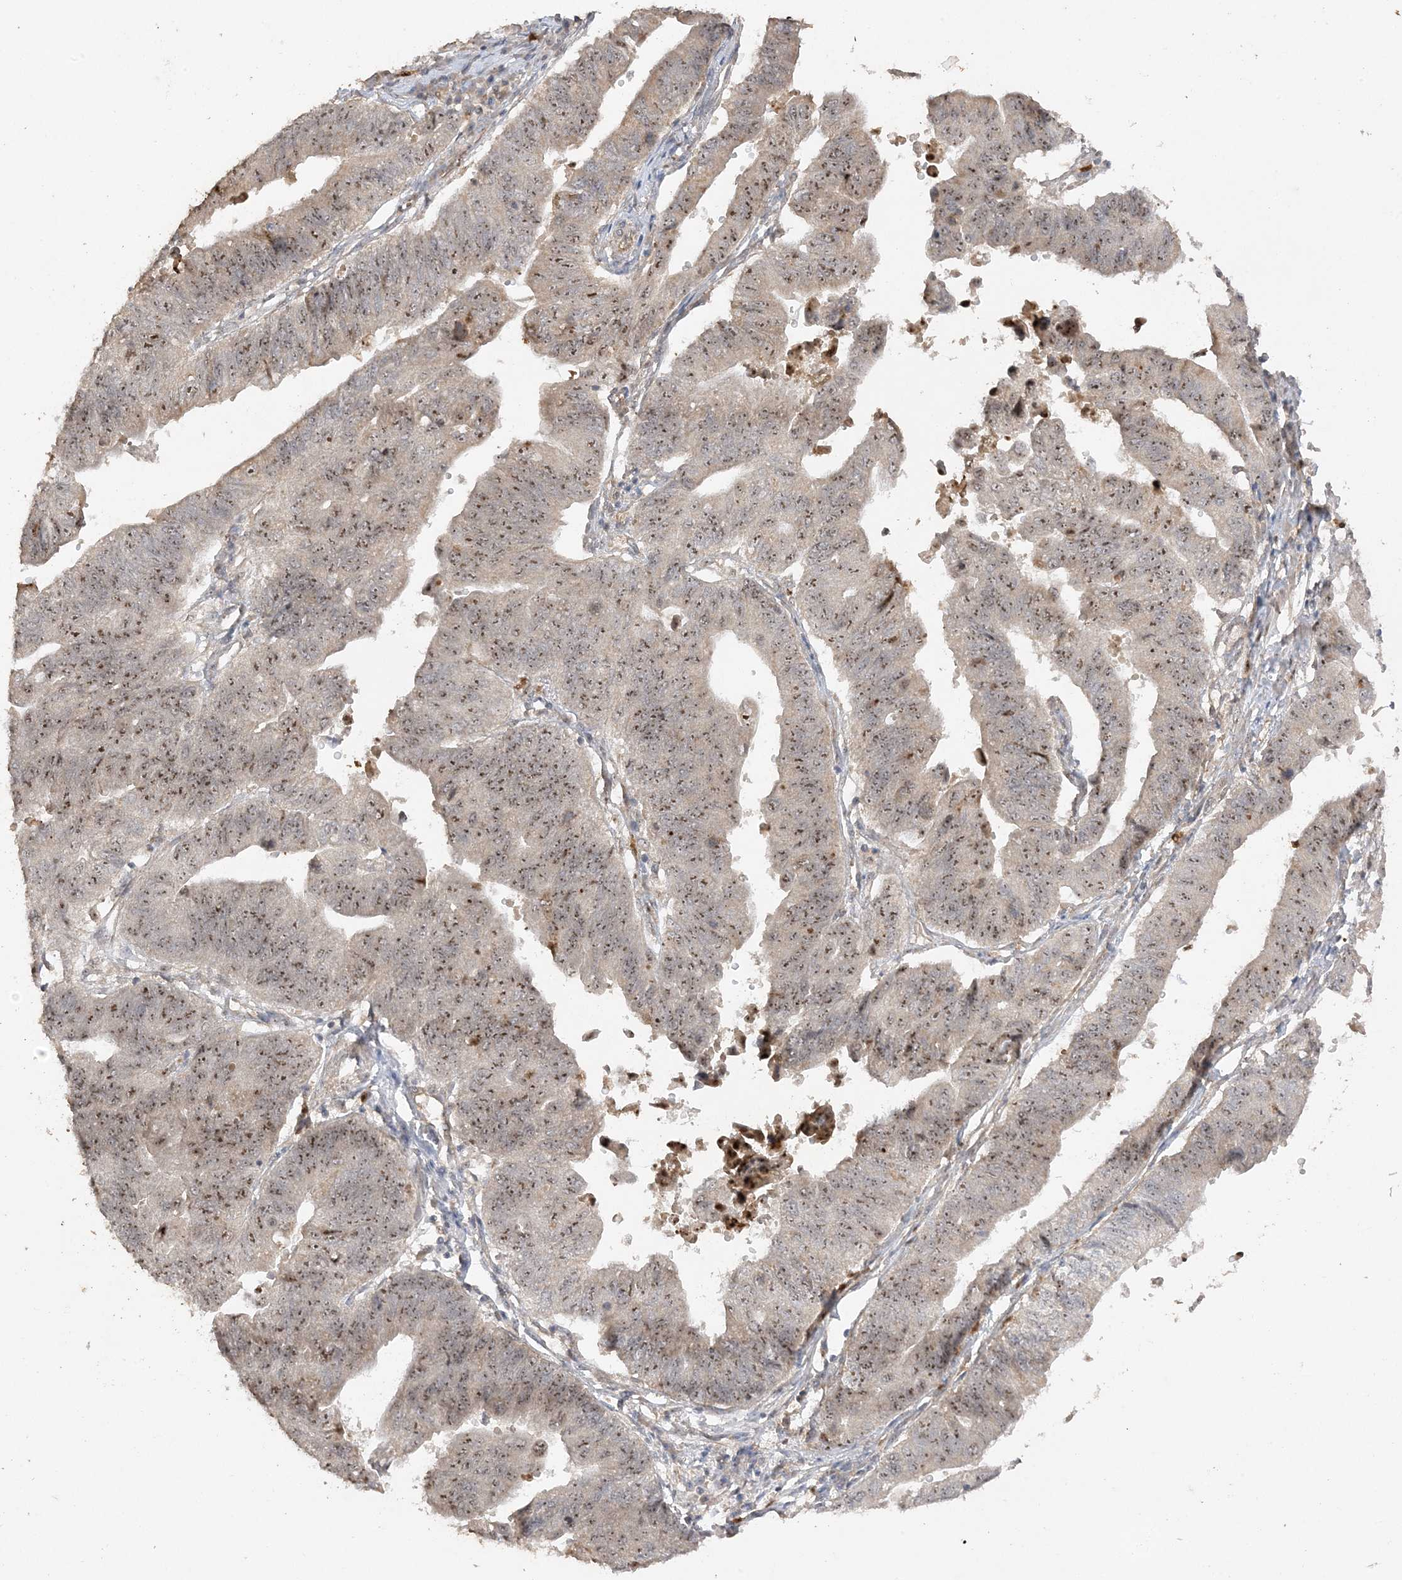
{"staining": {"intensity": "moderate", "quantity": ">75%", "location": "nuclear"}, "tissue": "stomach cancer", "cell_type": "Tumor cells", "image_type": "cancer", "snomed": [{"axis": "morphology", "description": "Adenocarcinoma, NOS"}, {"axis": "topography", "description": "Stomach"}], "caption": "Adenocarcinoma (stomach) tissue demonstrates moderate nuclear staining in about >75% of tumor cells", "gene": "DDX18", "patient": {"sex": "male", "age": 59}}